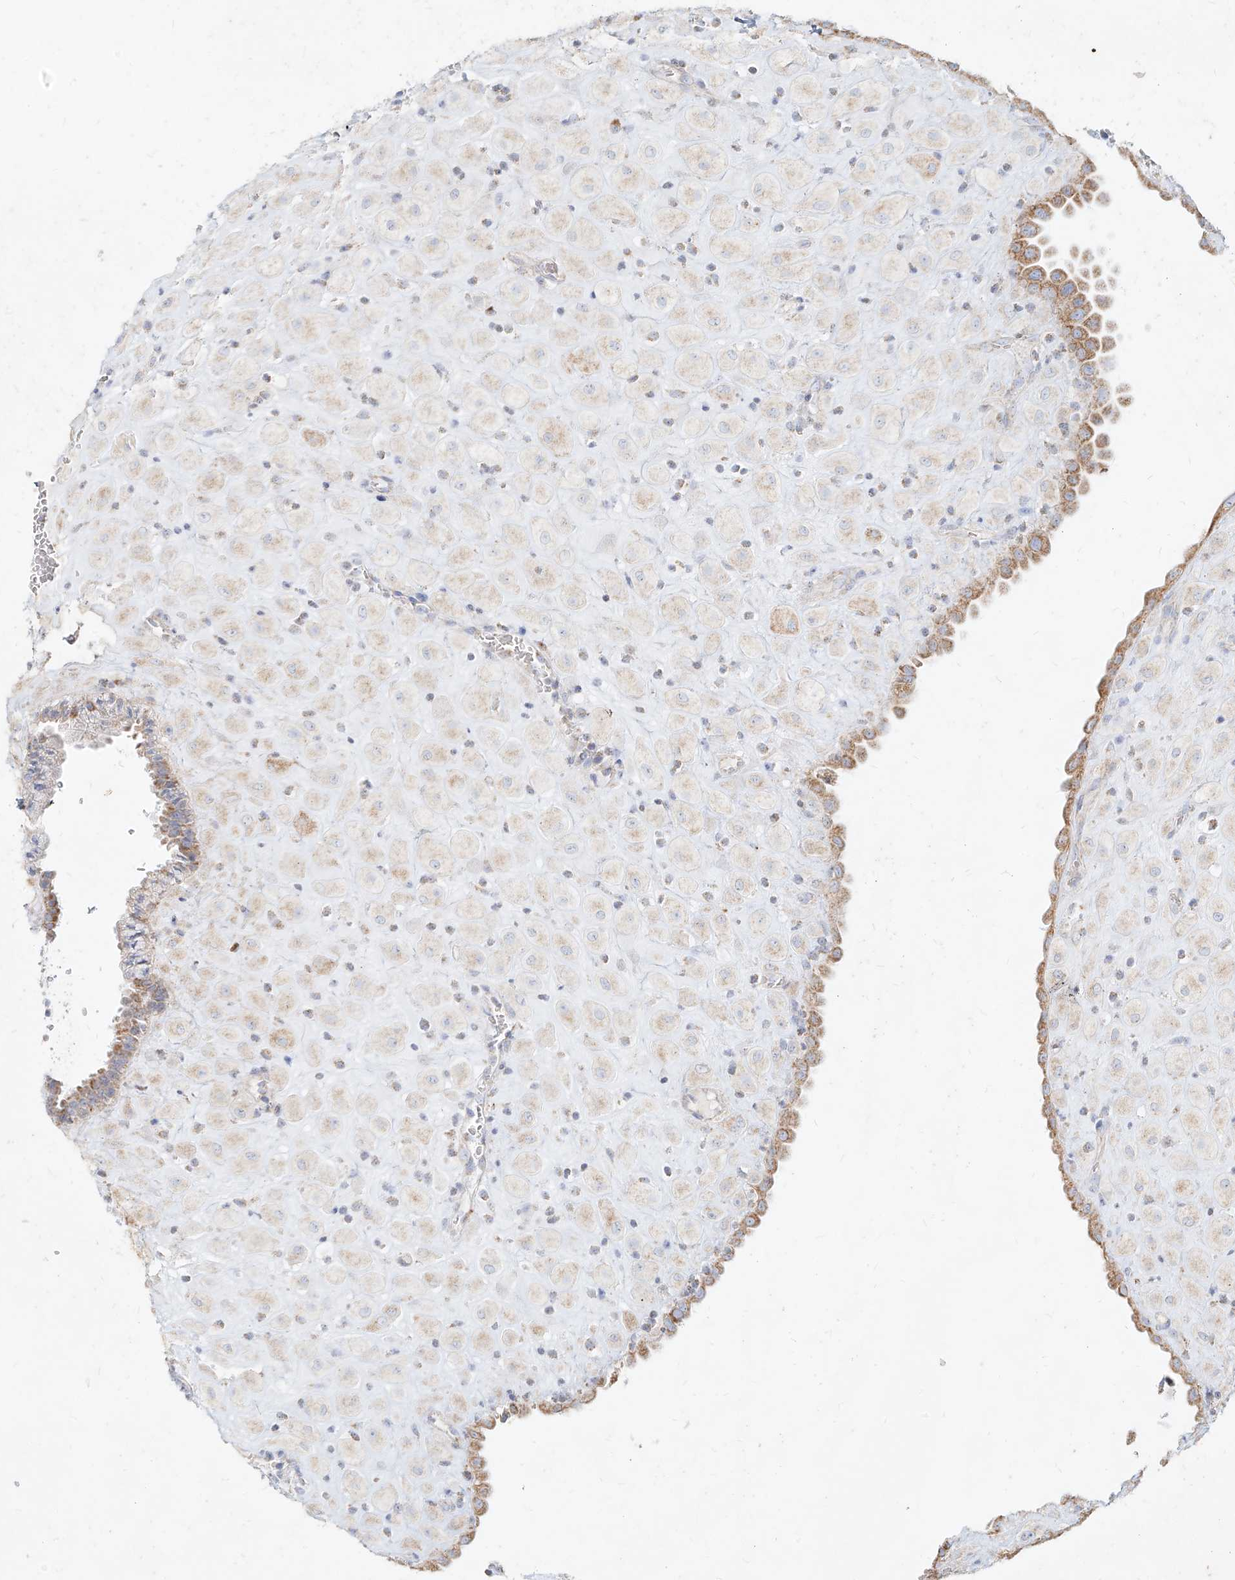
{"staining": {"intensity": "moderate", "quantity": "25%-75%", "location": "cytoplasmic/membranous"}, "tissue": "placenta", "cell_type": "Decidual cells", "image_type": "normal", "snomed": [{"axis": "morphology", "description": "Normal tissue, NOS"}, {"axis": "topography", "description": "Placenta"}], "caption": "A medium amount of moderate cytoplasmic/membranous staining is identified in approximately 25%-75% of decidual cells in benign placenta. (DAB (3,3'-diaminobenzidine) IHC with brightfield microscopy, high magnification).", "gene": "MTX2", "patient": {"sex": "female", "age": 35}}